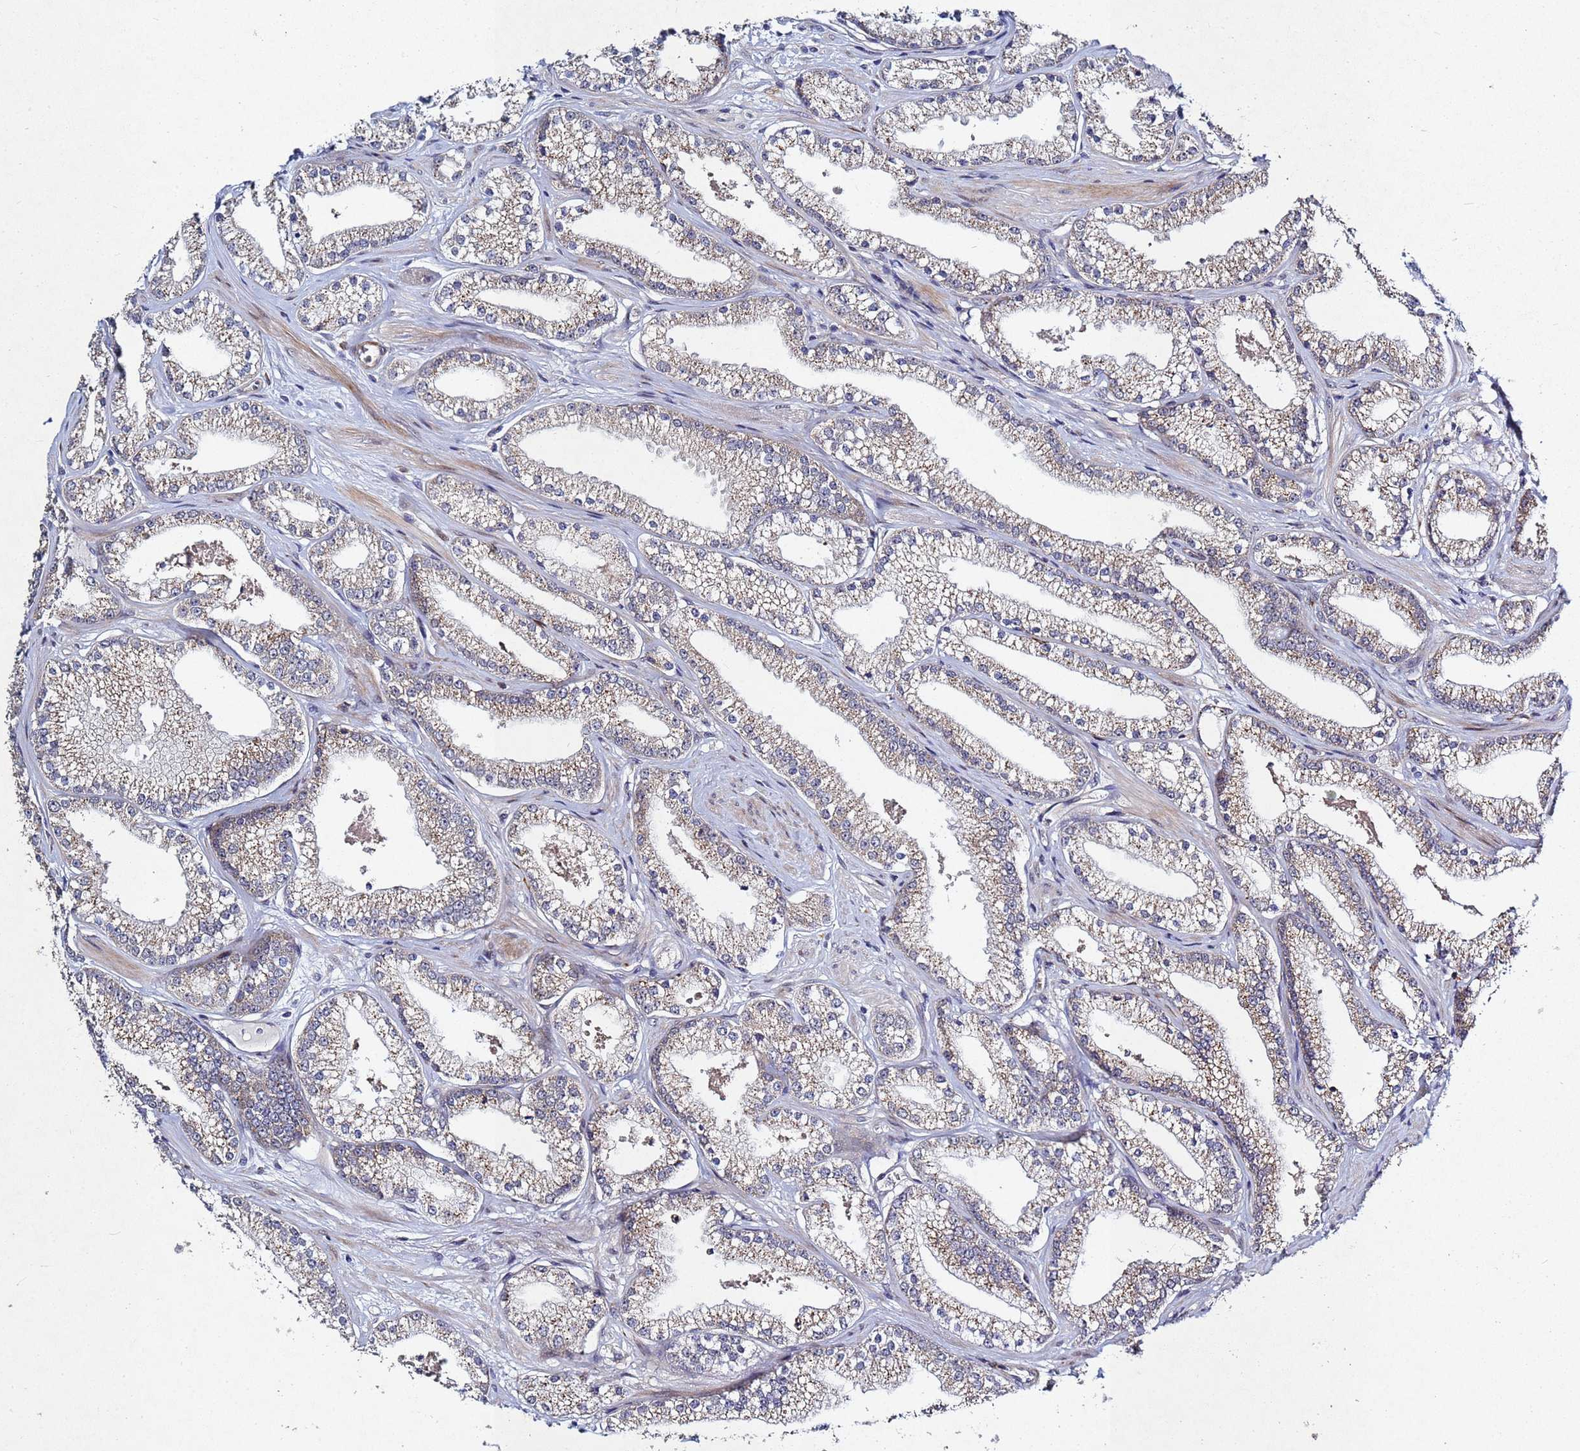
{"staining": {"intensity": "weak", "quantity": "<25%", "location": "cytoplasmic/membranous"}, "tissue": "prostate cancer", "cell_type": "Tumor cells", "image_type": "cancer", "snomed": [{"axis": "morphology", "description": "Adenocarcinoma, High grade"}, {"axis": "topography", "description": "Prostate"}], "caption": "Prostate cancer (adenocarcinoma (high-grade)) stained for a protein using immunohistochemistry (IHC) exhibits no staining tumor cells.", "gene": "TNPO2", "patient": {"sex": "male", "age": 67}}